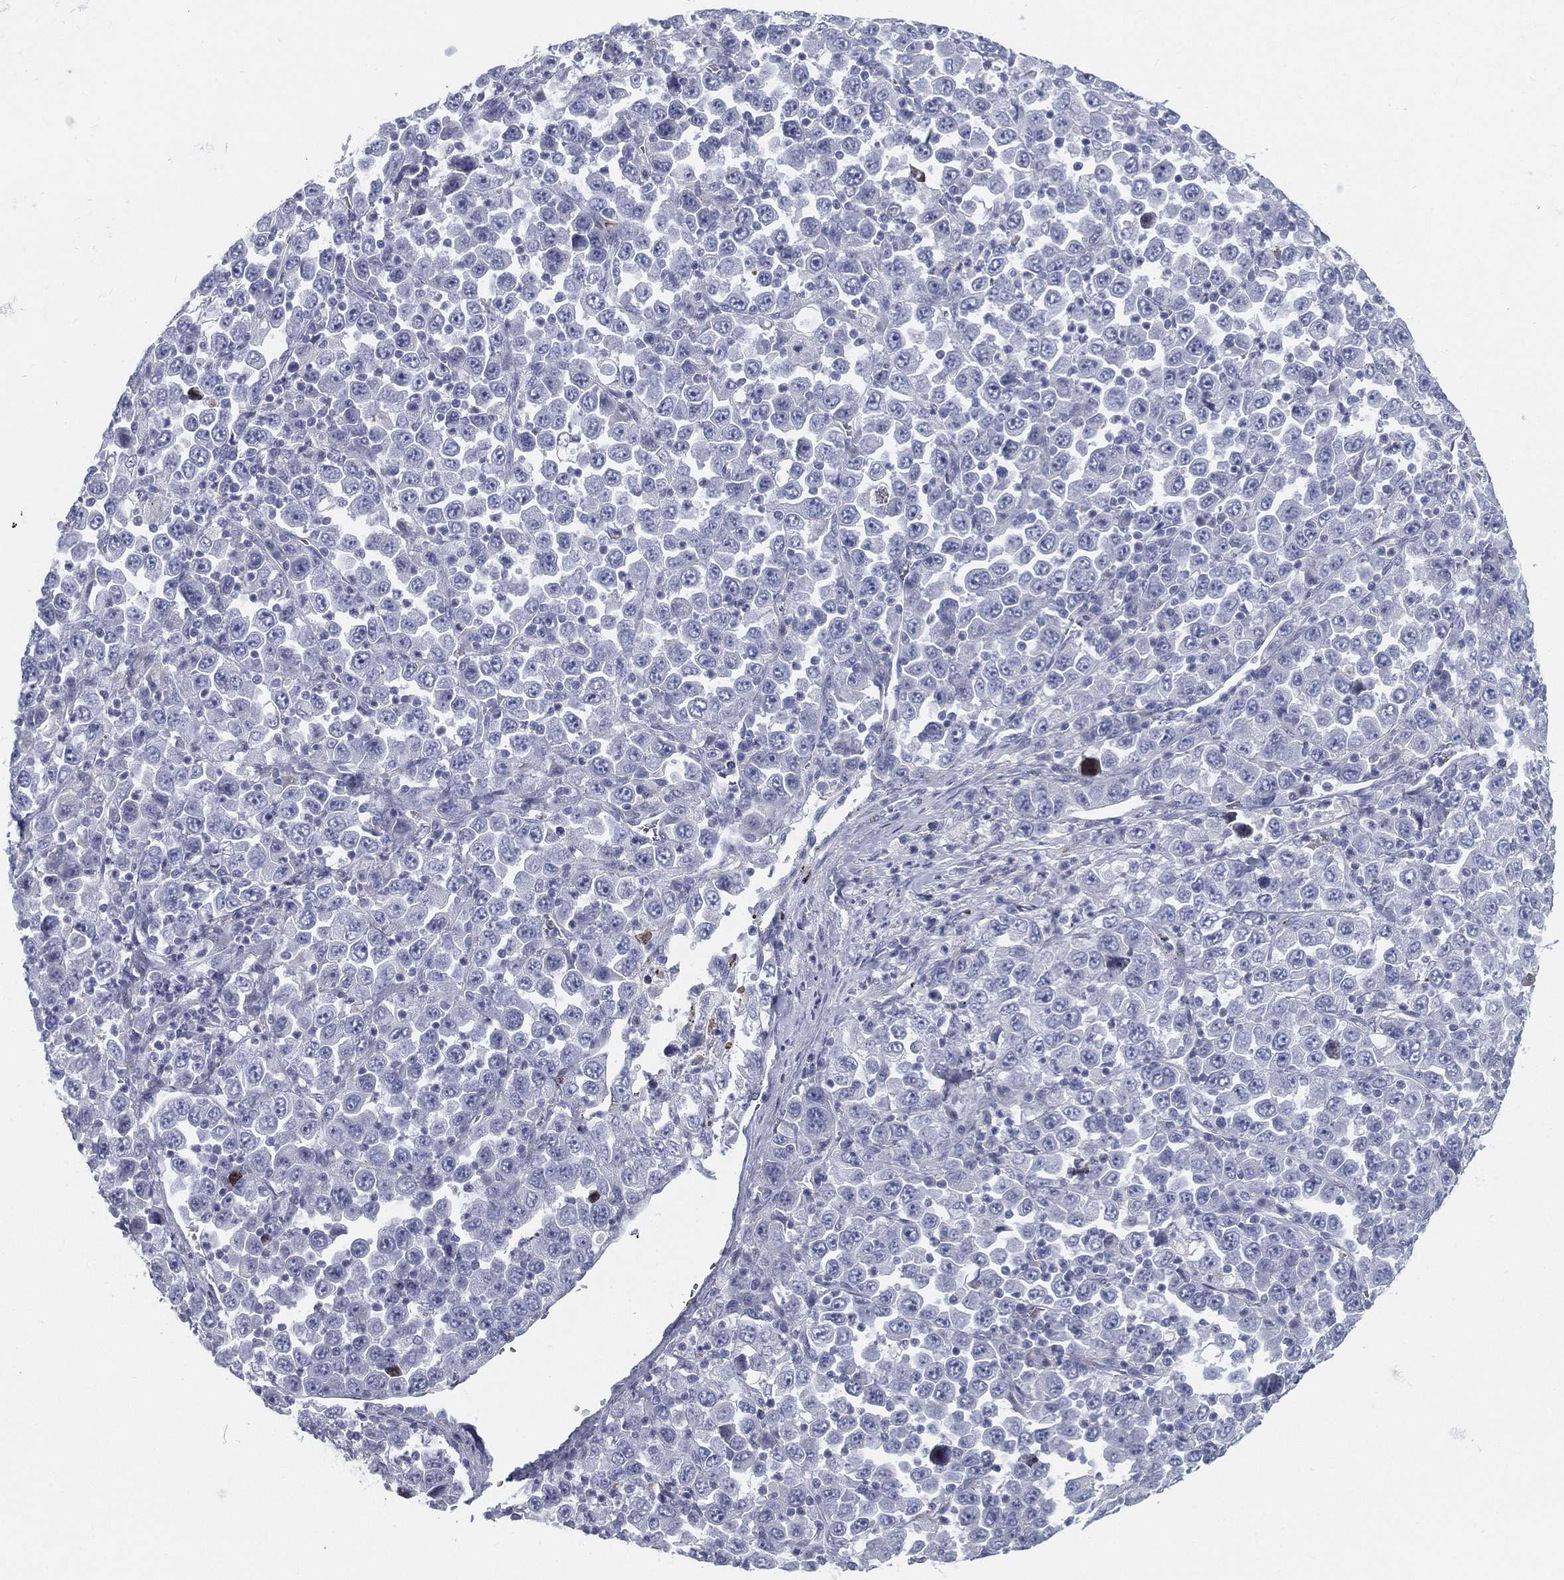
{"staining": {"intensity": "negative", "quantity": "none", "location": "none"}, "tissue": "stomach cancer", "cell_type": "Tumor cells", "image_type": "cancer", "snomed": [{"axis": "morphology", "description": "Normal tissue, NOS"}, {"axis": "morphology", "description": "Adenocarcinoma, NOS"}, {"axis": "topography", "description": "Stomach, upper"}, {"axis": "topography", "description": "Stomach"}], "caption": "An immunohistochemistry (IHC) image of adenocarcinoma (stomach) is shown. There is no staining in tumor cells of adenocarcinoma (stomach).", "gene": "SPPL2C", "patient": {"sex": "male", "age": 59}}